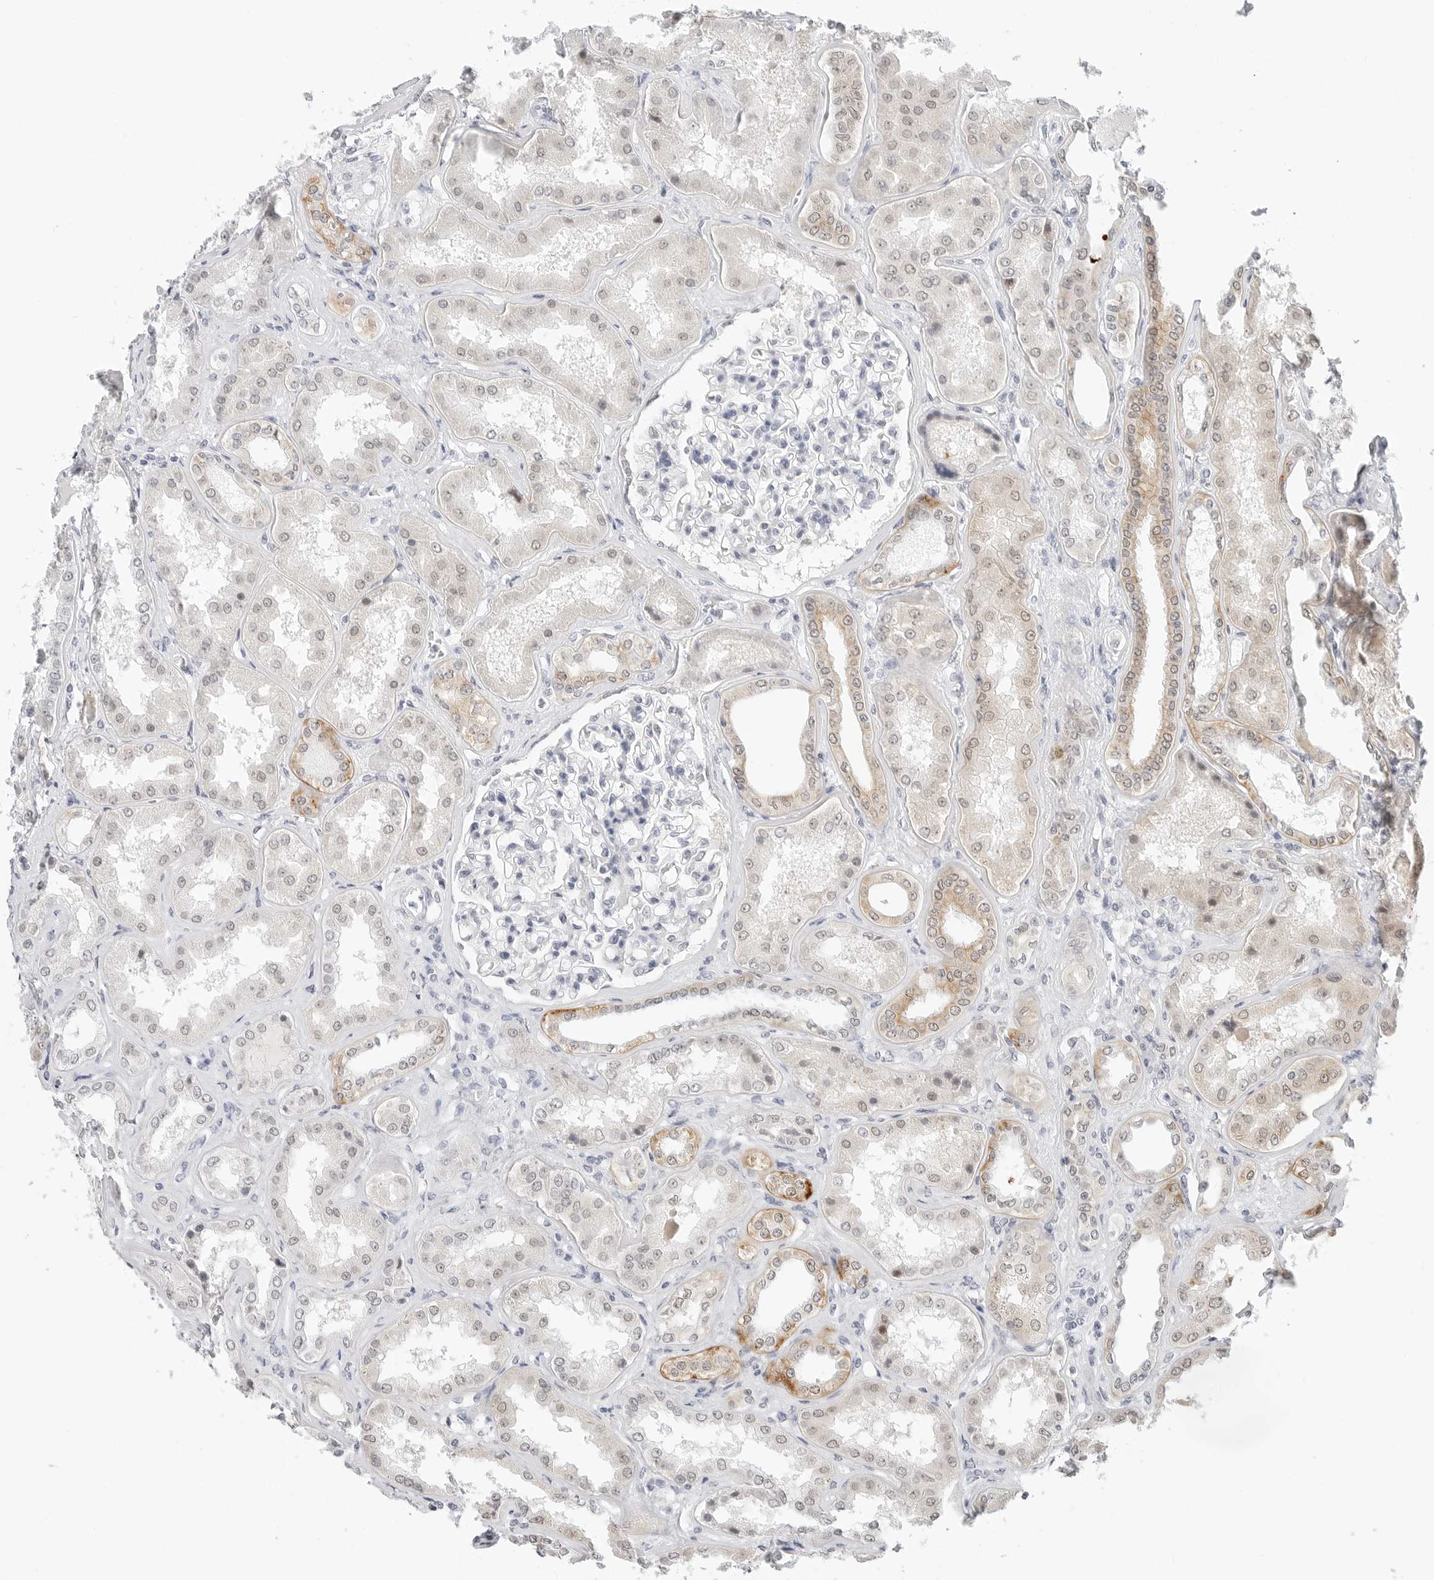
{"staining": {"intensity": "negative", "quantity": "none", "location": "none"}, "tissue": "kidney", "cell_type": "Cells in glomeruli", "image_type": "normal", "snomed": [{"axis": "morphology", "description": "Normal tissue, NOS"}, {"axis": "topography", "description": "Kidney"}], "caption": "Immunohistochemical staining of unremarkable human kidney shows no significant positivity in cells in glomeruli. (DAB IHC with hematoxylin counter stain).", "gene": "TSEN2", "patient": {"sex": "female", "age": 56}}